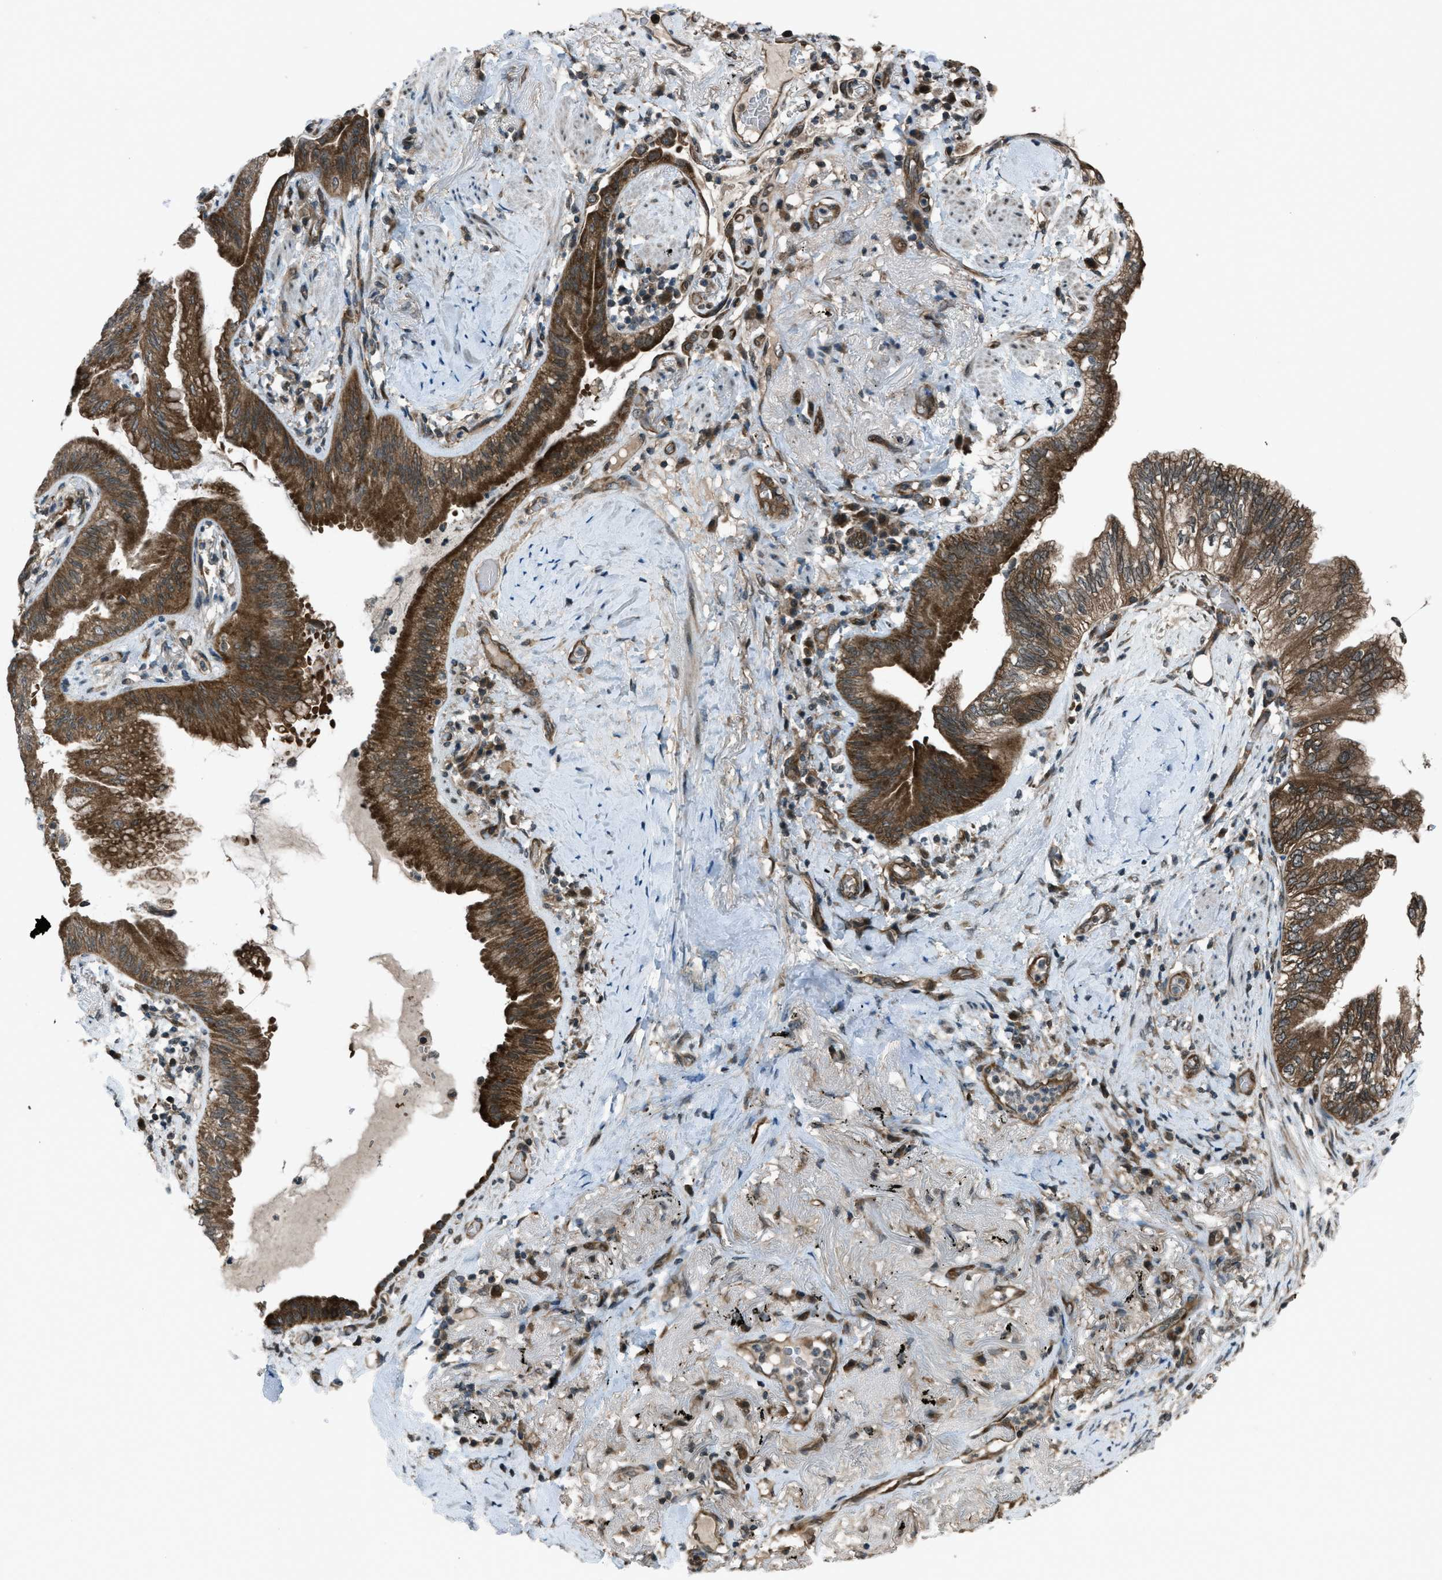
{"staining": {"intensity": "strong", "quantity": ">75%", "location": "cytoplasmic/membranous"}, "tissue": "lung cancer", "cell_type": "Tumor cells", "image_type": "cancer", "snomed": [{"axis": "morphology", "description": "Normal tissue, NOS"}, {"axis": "morphology", "description": "Adenocarcinoma, NOS"}, {"axis": "topography", "description": "Bronchus"}, {"axis": "topography", "description": "Lung"}], "caption": "Protein staining by immunohistochemistry demonstrates strong cytoplasmic/membranous staining in about >75% of tumor cells in lung cancer (adenocarcinoma).", "gene": "ASAP2", "patient": {"sex": "female", "age": 70}}